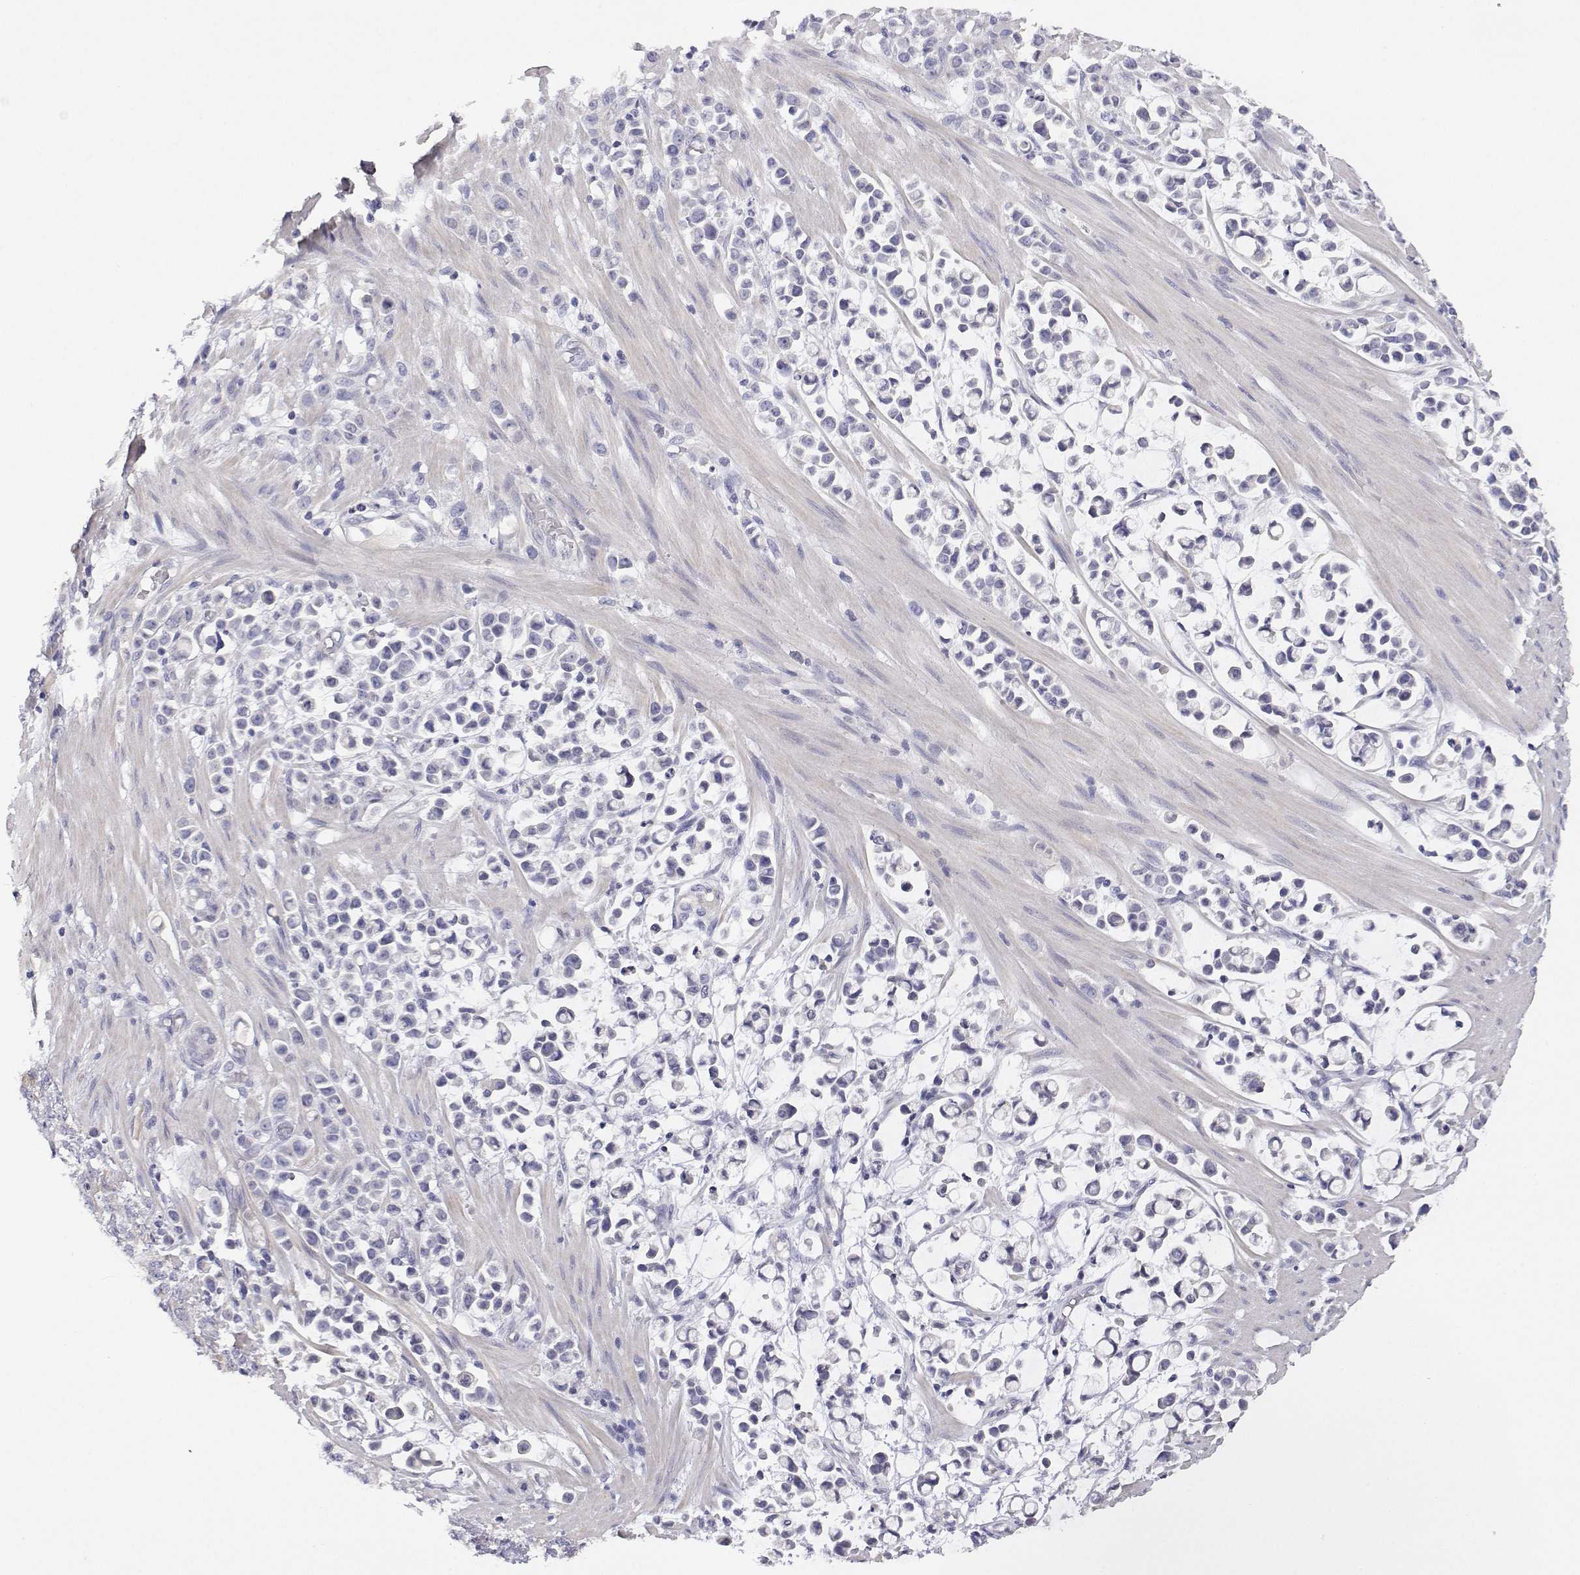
{"staining": {"intensity": "negative", "quantity": "none", "location": "none"}, "tissue": "stomach cancer", "cell_type": "Tumor cells", "image_type": "cancer", "snomed": [{"axis": "morphology", "description": "Adenocarcinoma, NOS"}, {"axis": "topography", "description": "Stomach"}], "caption": "Immunohistochemical staining of stomach cancer (adenocarcinoma) shows no significant expression in tumor cells. (Immunohistochemistry, brightfield microscopy, high magnification).", "gene": "ANKRD65", "patient": {"sex": "male", "age": 82}}